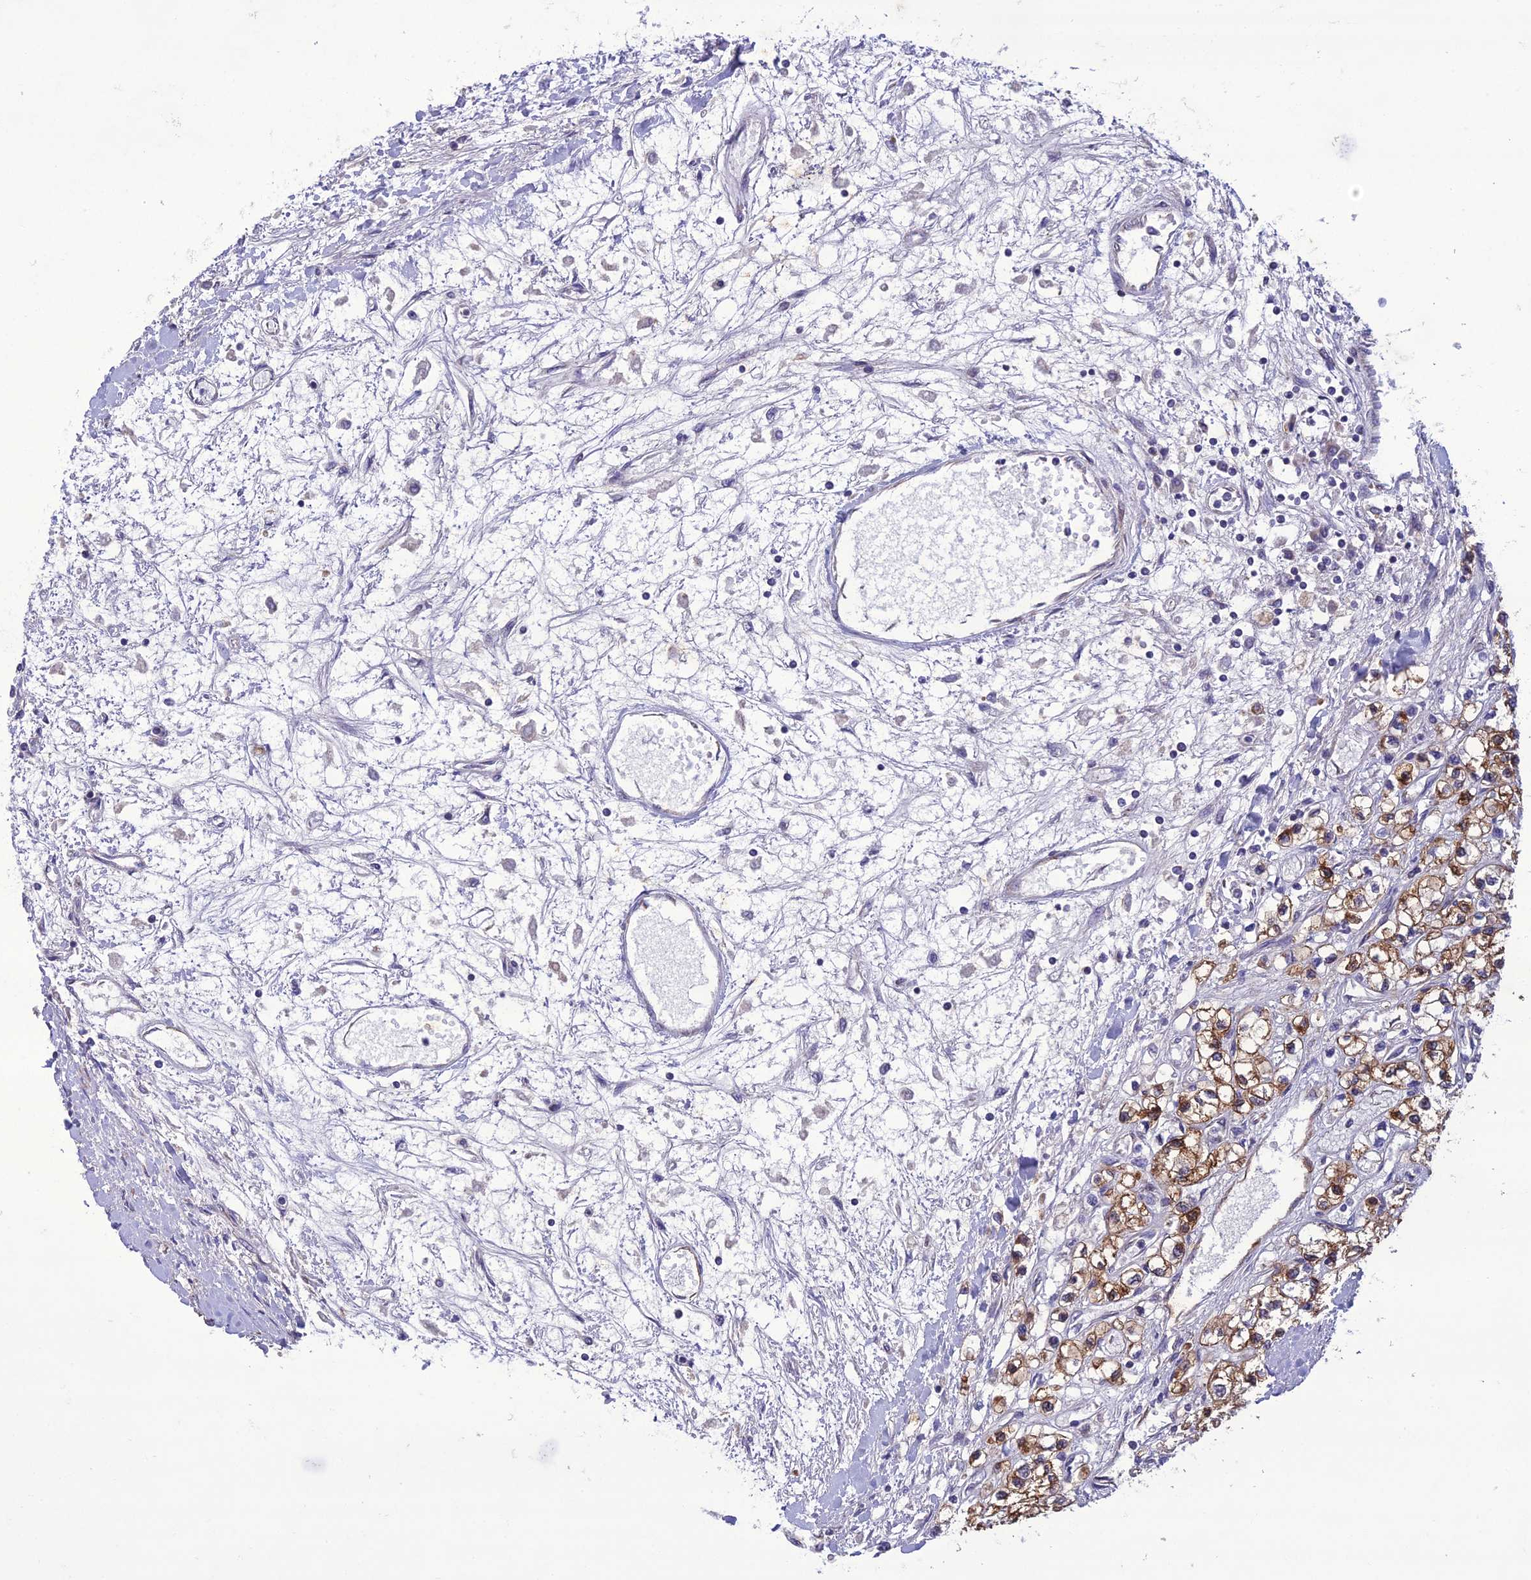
{"staining": {"intensity": "moderate", "quantity": ">75%", "location": "cytoplasmic/membranous"}, "tissue": "renal cancer", "cell_type": "Tumor cells", "image_type": "cancer", "snomed": [{"axis": "morphology", "description": "Adenocarcinoma, NOS"}, {"axis": "topography", "description": "Kidney"}], "caption": "Immunohistochemistry (IHC) photomicrograph of adenocarcinoma (renal) stained for a protein (brown), which displays medium levels of moderate cytoplasmic/membranous staining in approximately >75% of tumor cells.", "gene": "NODAL", "patient": {"sex": "male", "age": 80}}